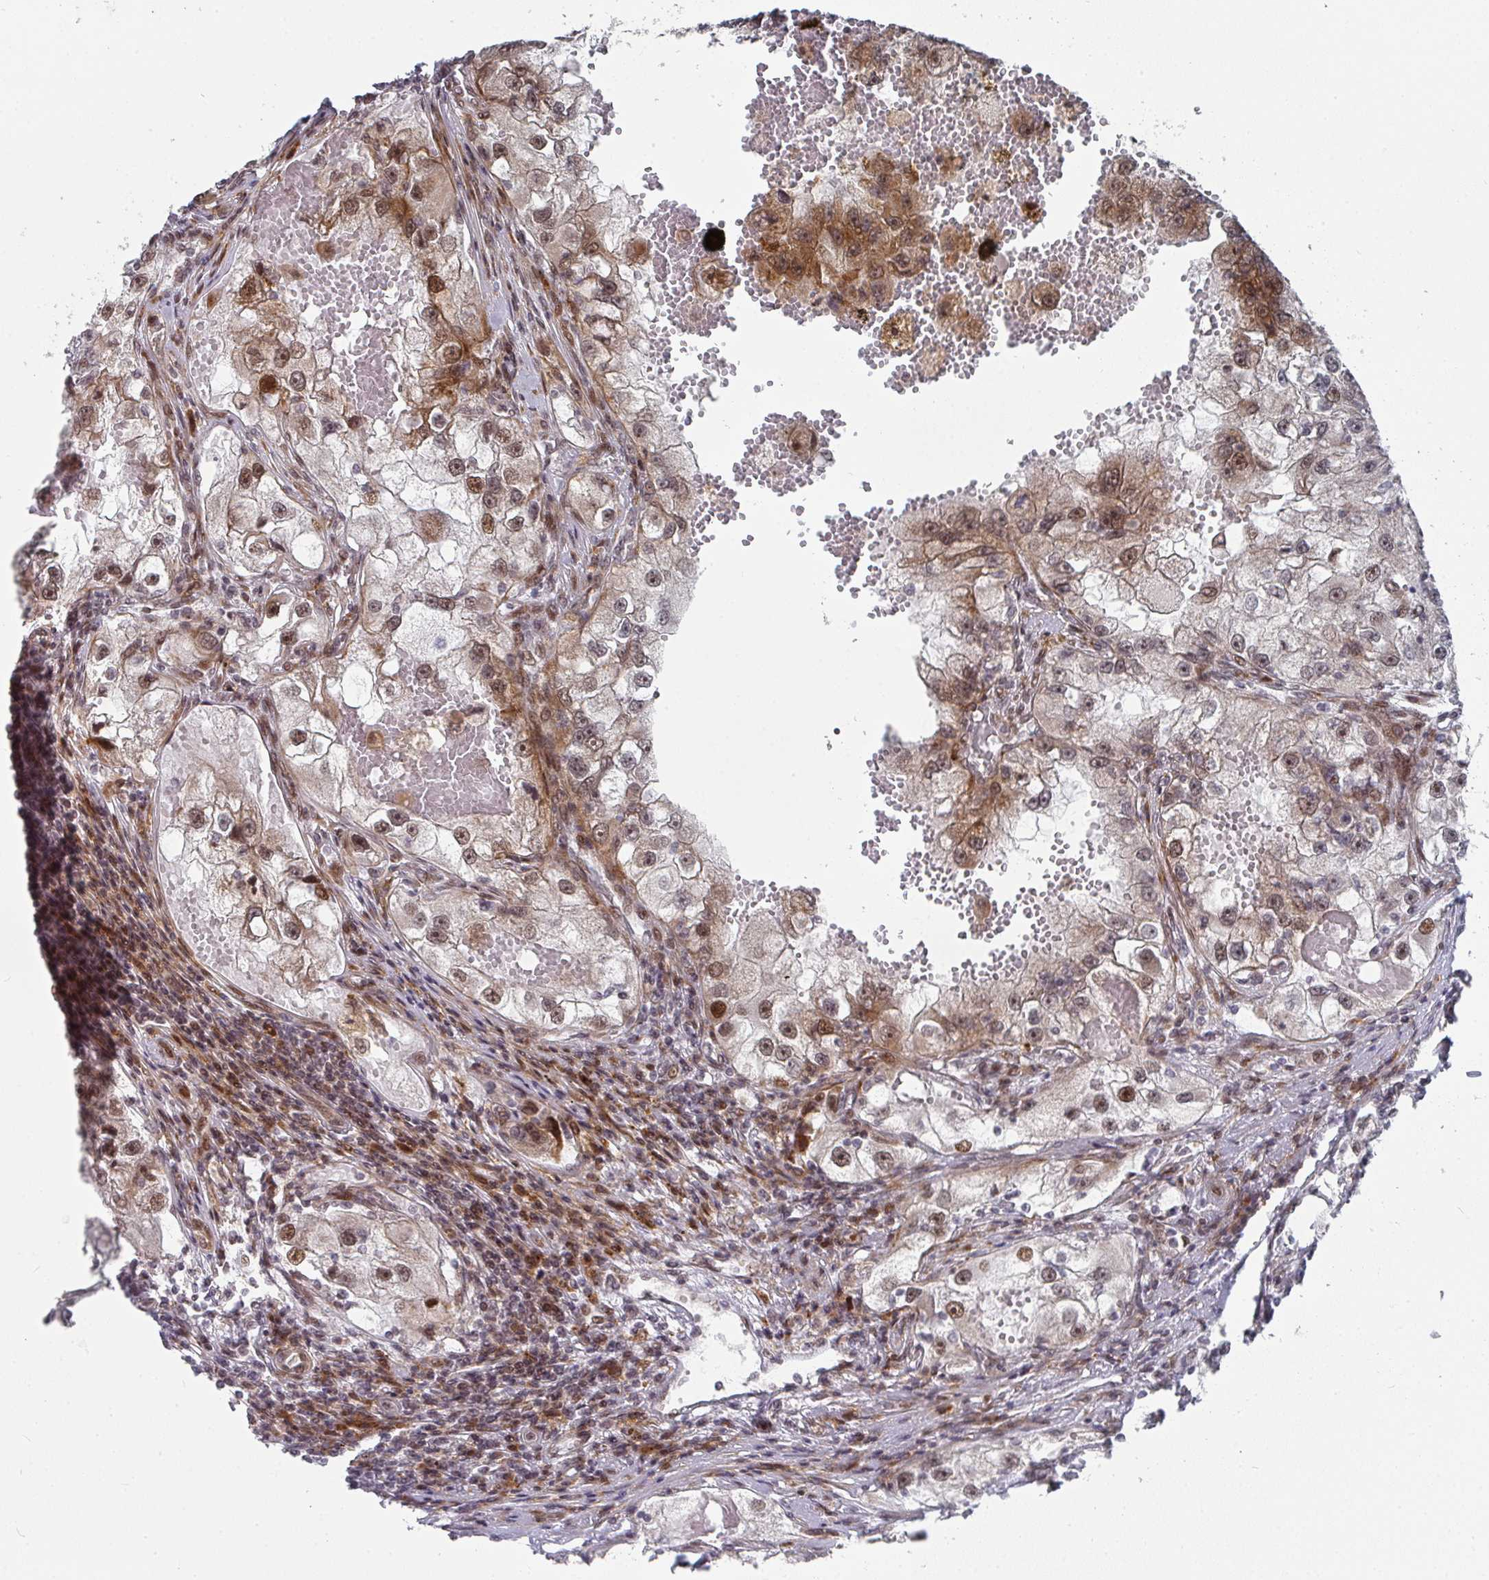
{"staining": {"intensity": "moderate", "quantity": ">75%", "location": "cytoplasmic/membranous,nuclear"}, "tissue": "renal cancer", "cell_type": "Tumor cells", "image_type": "cancer", "snomed": [{"axis": "morphology", "description": "Adenocarcinoma, NOS"}, {"axis": "topography", "description": "Kidney"}], "caption": "A high-resolution photomicrograph shows immunohistochemistry (IHC) staining of renal adenocarcinoma, which shows moderate cytoplasmic/membranous and nuclear staining in approximately >75% of tumor cells. (Stains: DAB in brown, nuclei in blue, Microscopy: brightfield microscopy at high magnification).", "gene": "RBBP5", "patient": {"sex": "male", "age": 63}}